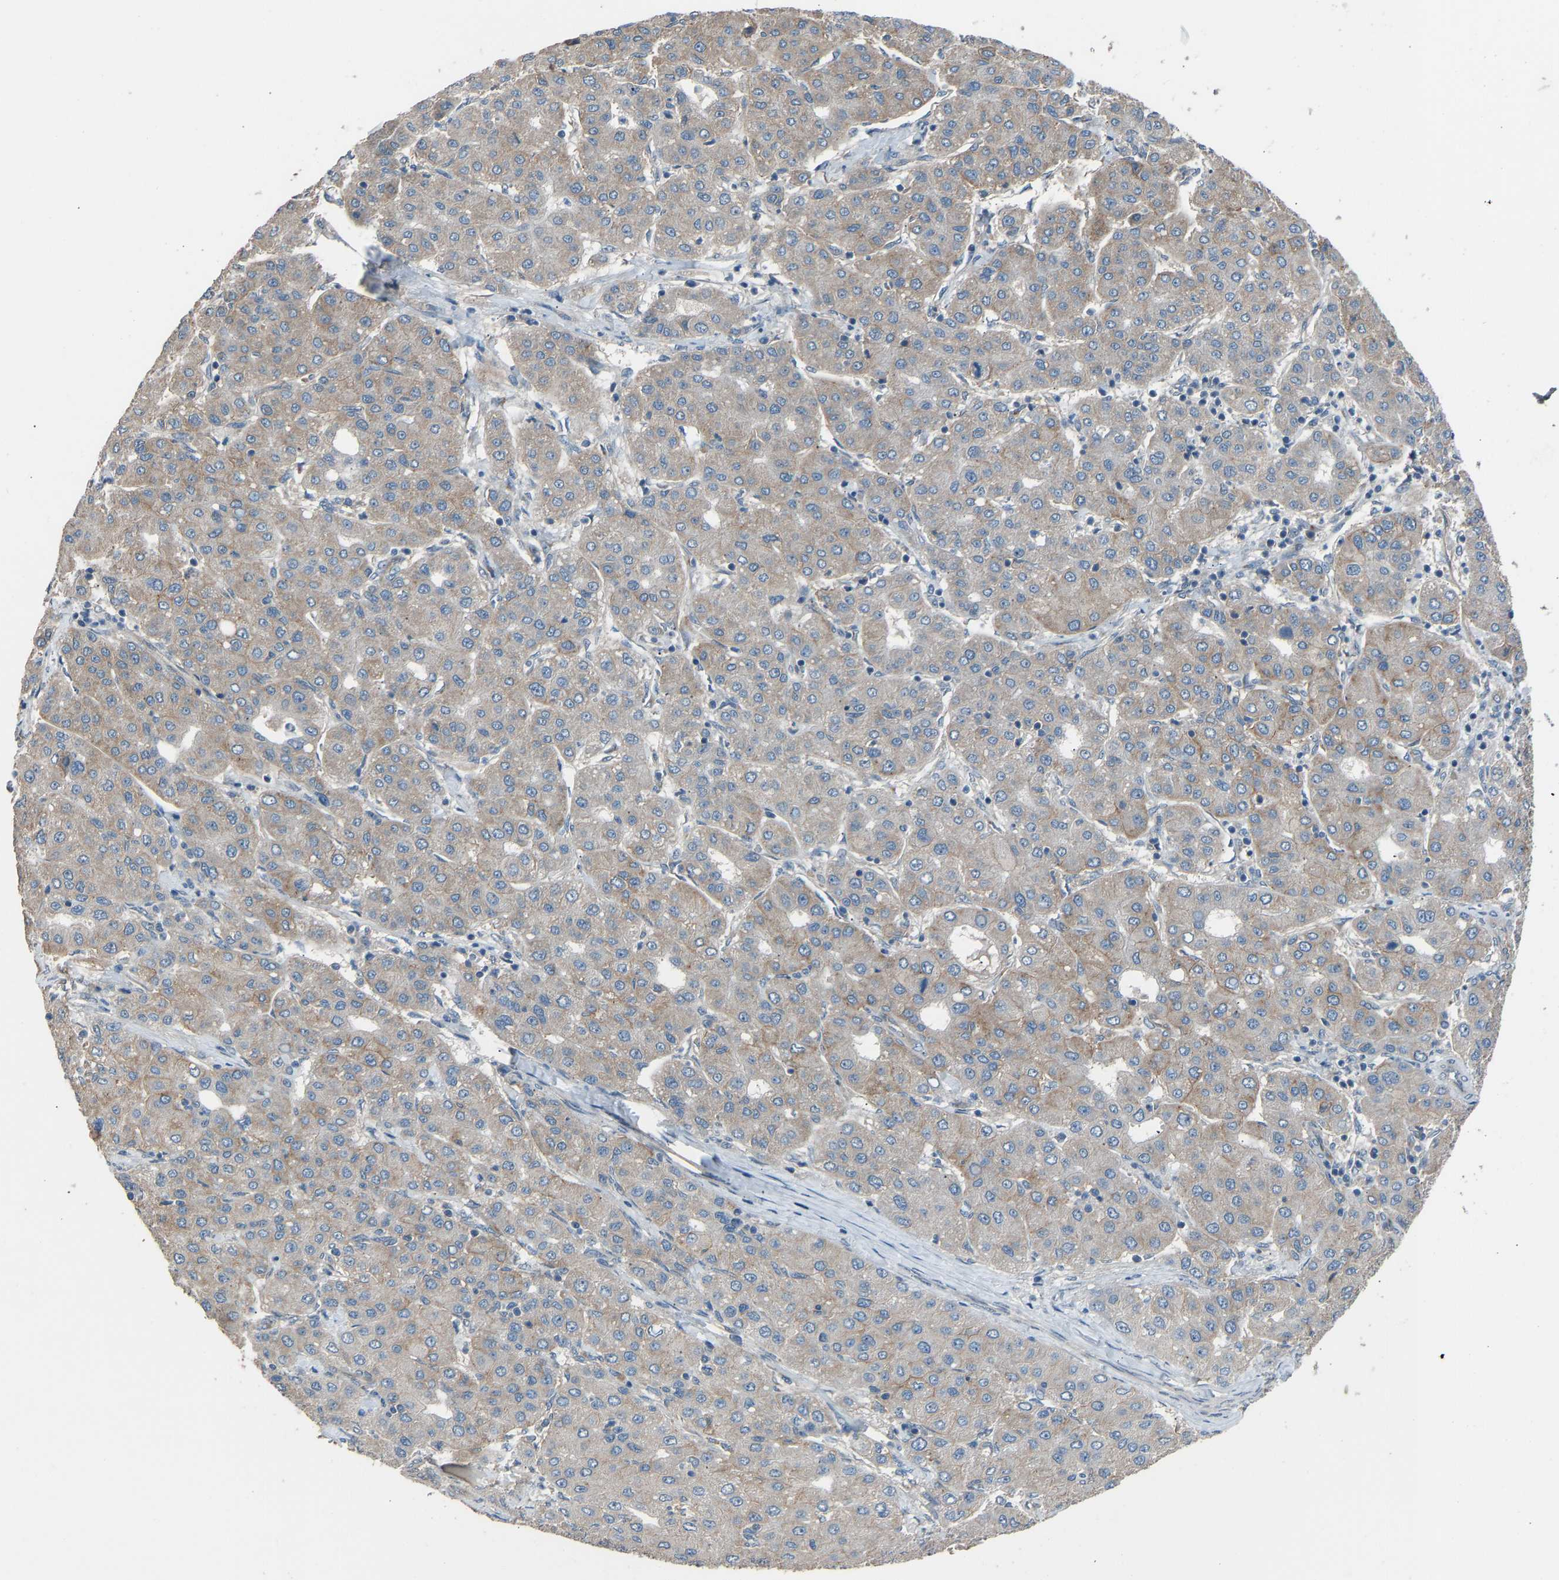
{"staining": {"intensity": "weak", "quantity": "25%-75%", "location": "cytoplasmic/membranous"}, "tissue": "liver cancer", "cell_type": "Tumor cells", "image_type": "cancer", "snomed": [{"axis": "morphology", "description": "Carcinoma, Hepatocellular, NOS"}, {"axis": "topography", "description": "Liver"}], "caption": "Weak cytoplasmic/membranous expression for a protein is seen in about 25%-75% of tumor cells of liver hepatocellular carcinoma using immunohistochemistry (IHC).", "gene": "SLC43A1", "patient": {"sex": "male", "age": 65}}